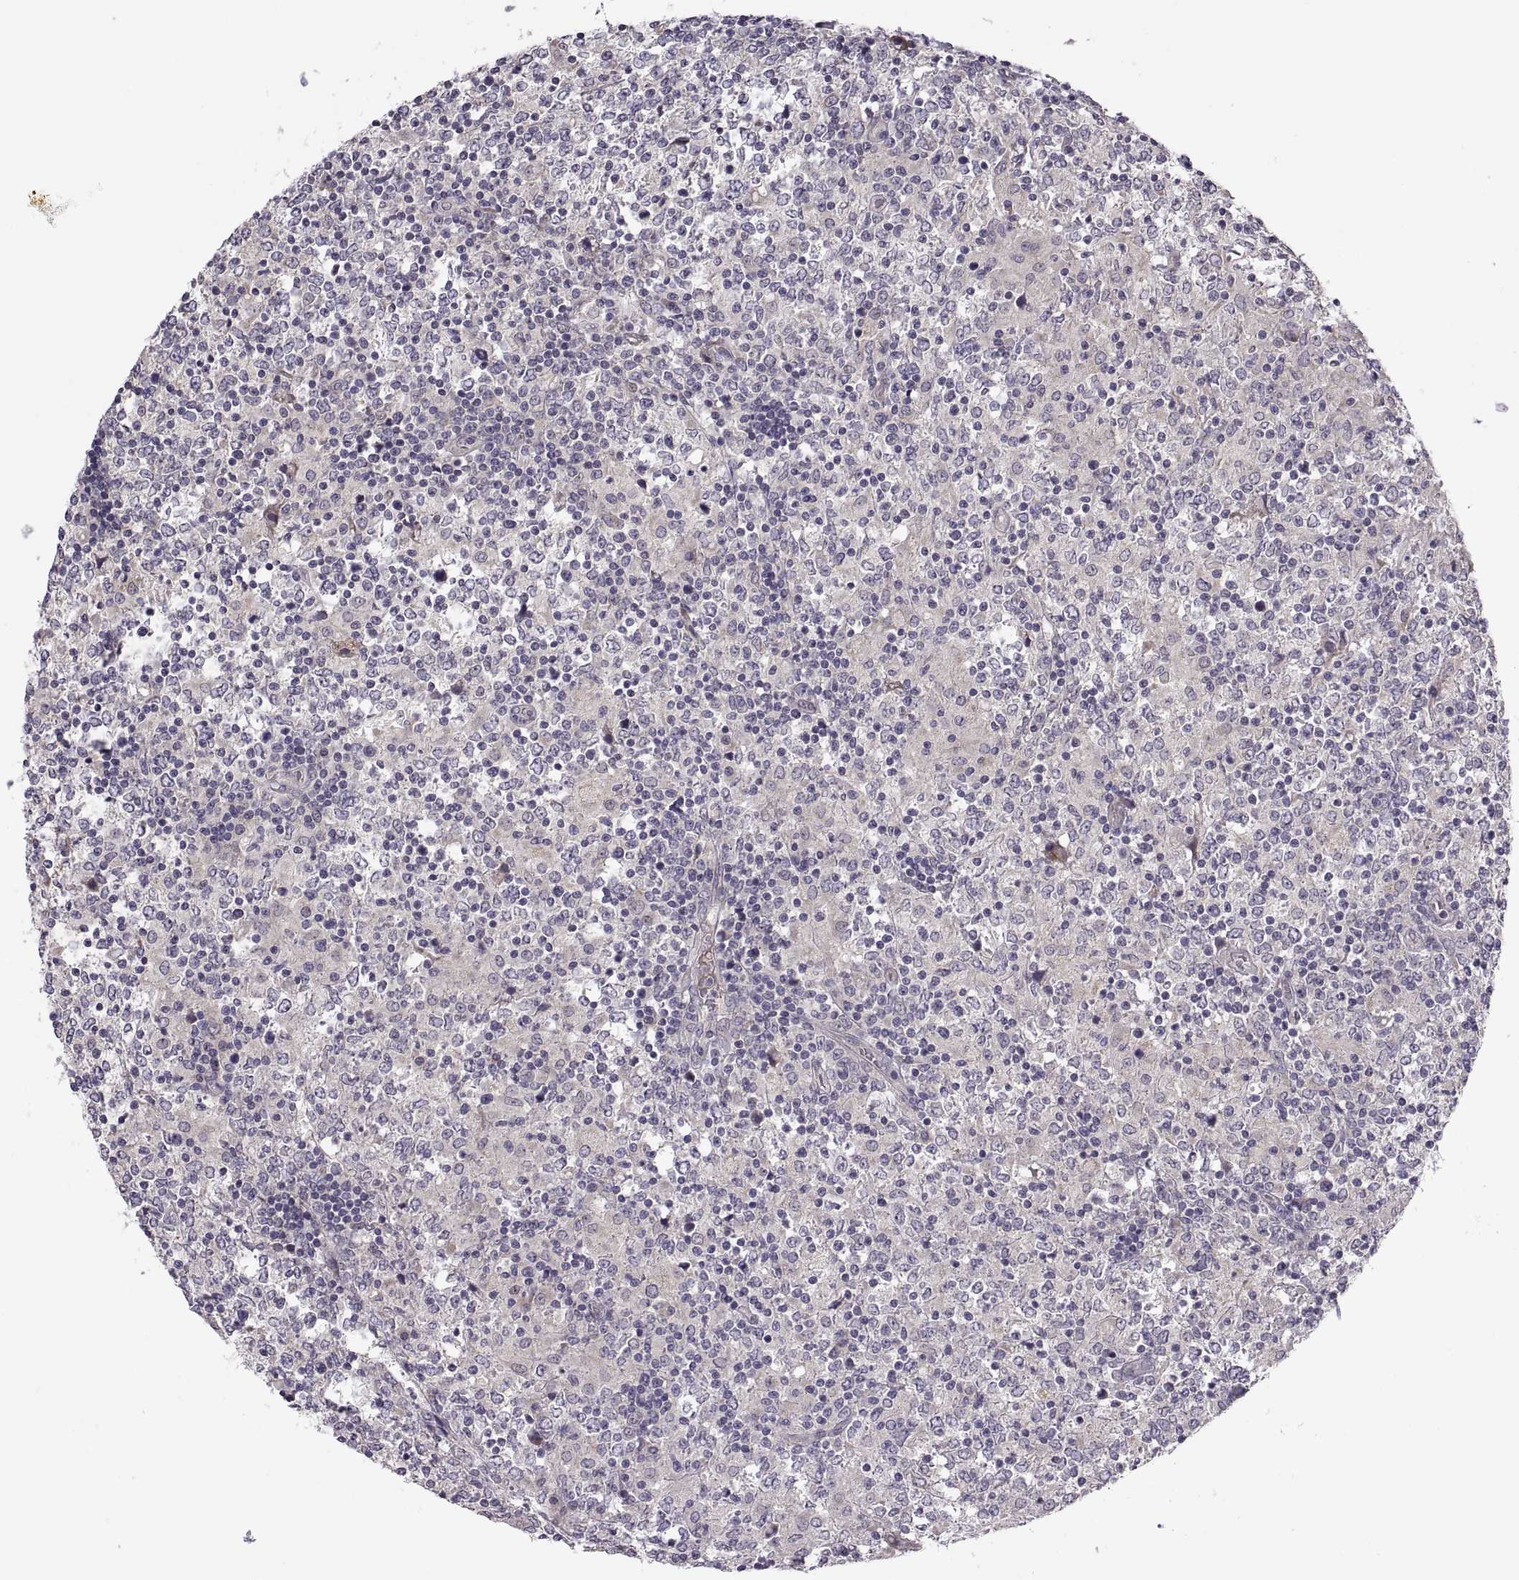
{"staining": {"intensity": "negative", "quantity": "none", "location": "none"}, "tissue": "lymphoma", "cell_type": "Tumor cells", "image_type": "cancer", "snomed": [{"axis": "morphology", "description": "Malignant lymphoma, non-Hodgkin's type, High grade"}, {"axis": "topography", "description": "Lymph node"}], "caption": "High power microscopy micrograph of an immunohistochemistry micrograph of high-grade malignant lymphoma, non-Hodgkin's type, revealing no significant positivity in tumor cells.", "gene": "ACSBG2", "patient": {"sex": "female", "age": 84}}